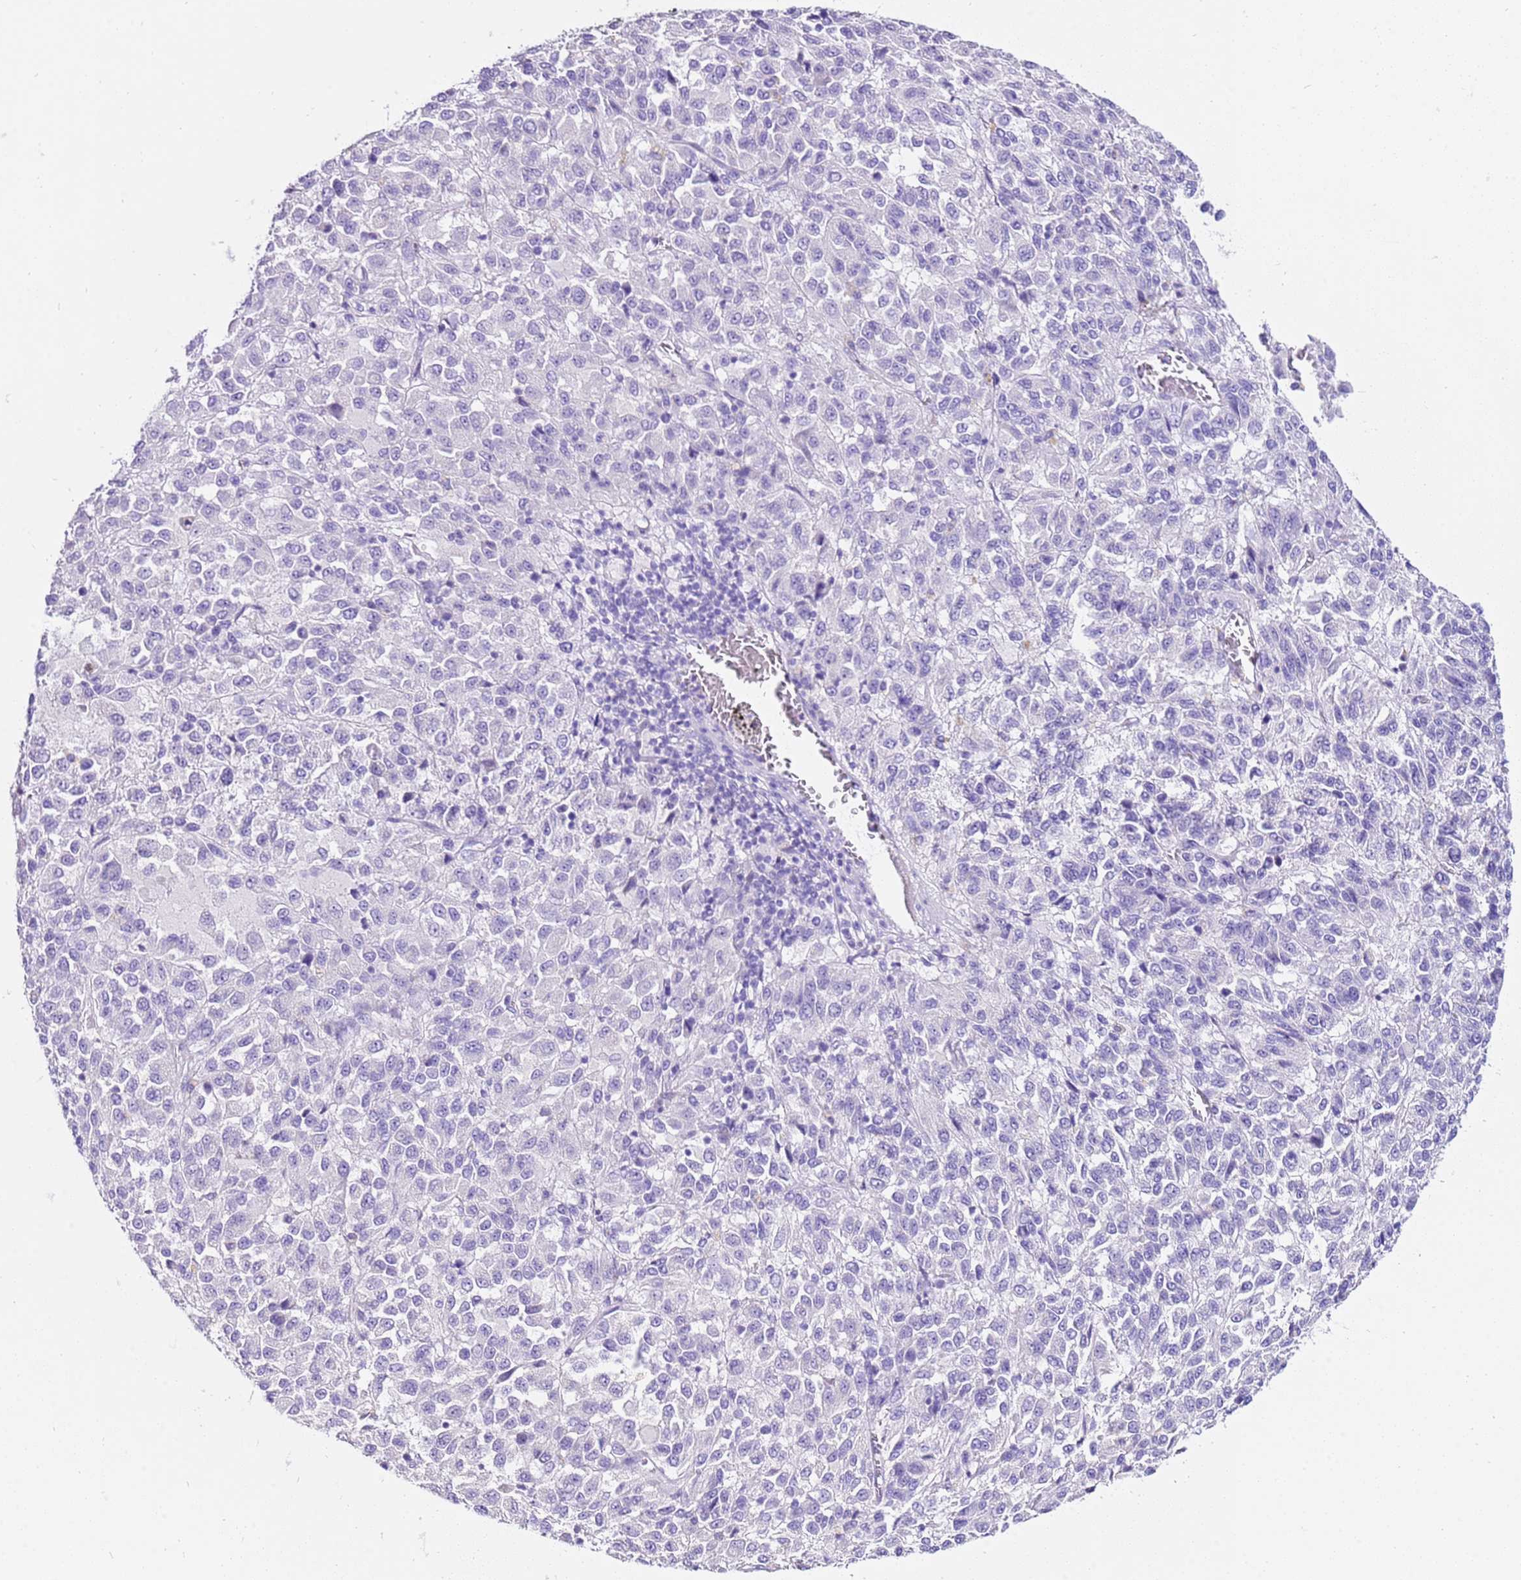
{"staining": {"intensity": "negative", "quantity": "none", "location": "none"}, "tissue": "melanoma", "cell_type": "Tumor cells", "image_type": "cancer", "snomed": [{"axis": "morphology", "description": "Malignant melanoma, Metastatic site"}, {"axis": "topography", "description": "Lung"}], "caption": "This photomicrograph is of malignant melanoma (metastatic site) stained with immunohistochemistry (IHC) to label a protein in brown with the nuclei are counter-stained blue. There is no staining in tumor cells.", "gene": "CPB1", "patient": {"sex": "male", "age": 64}}